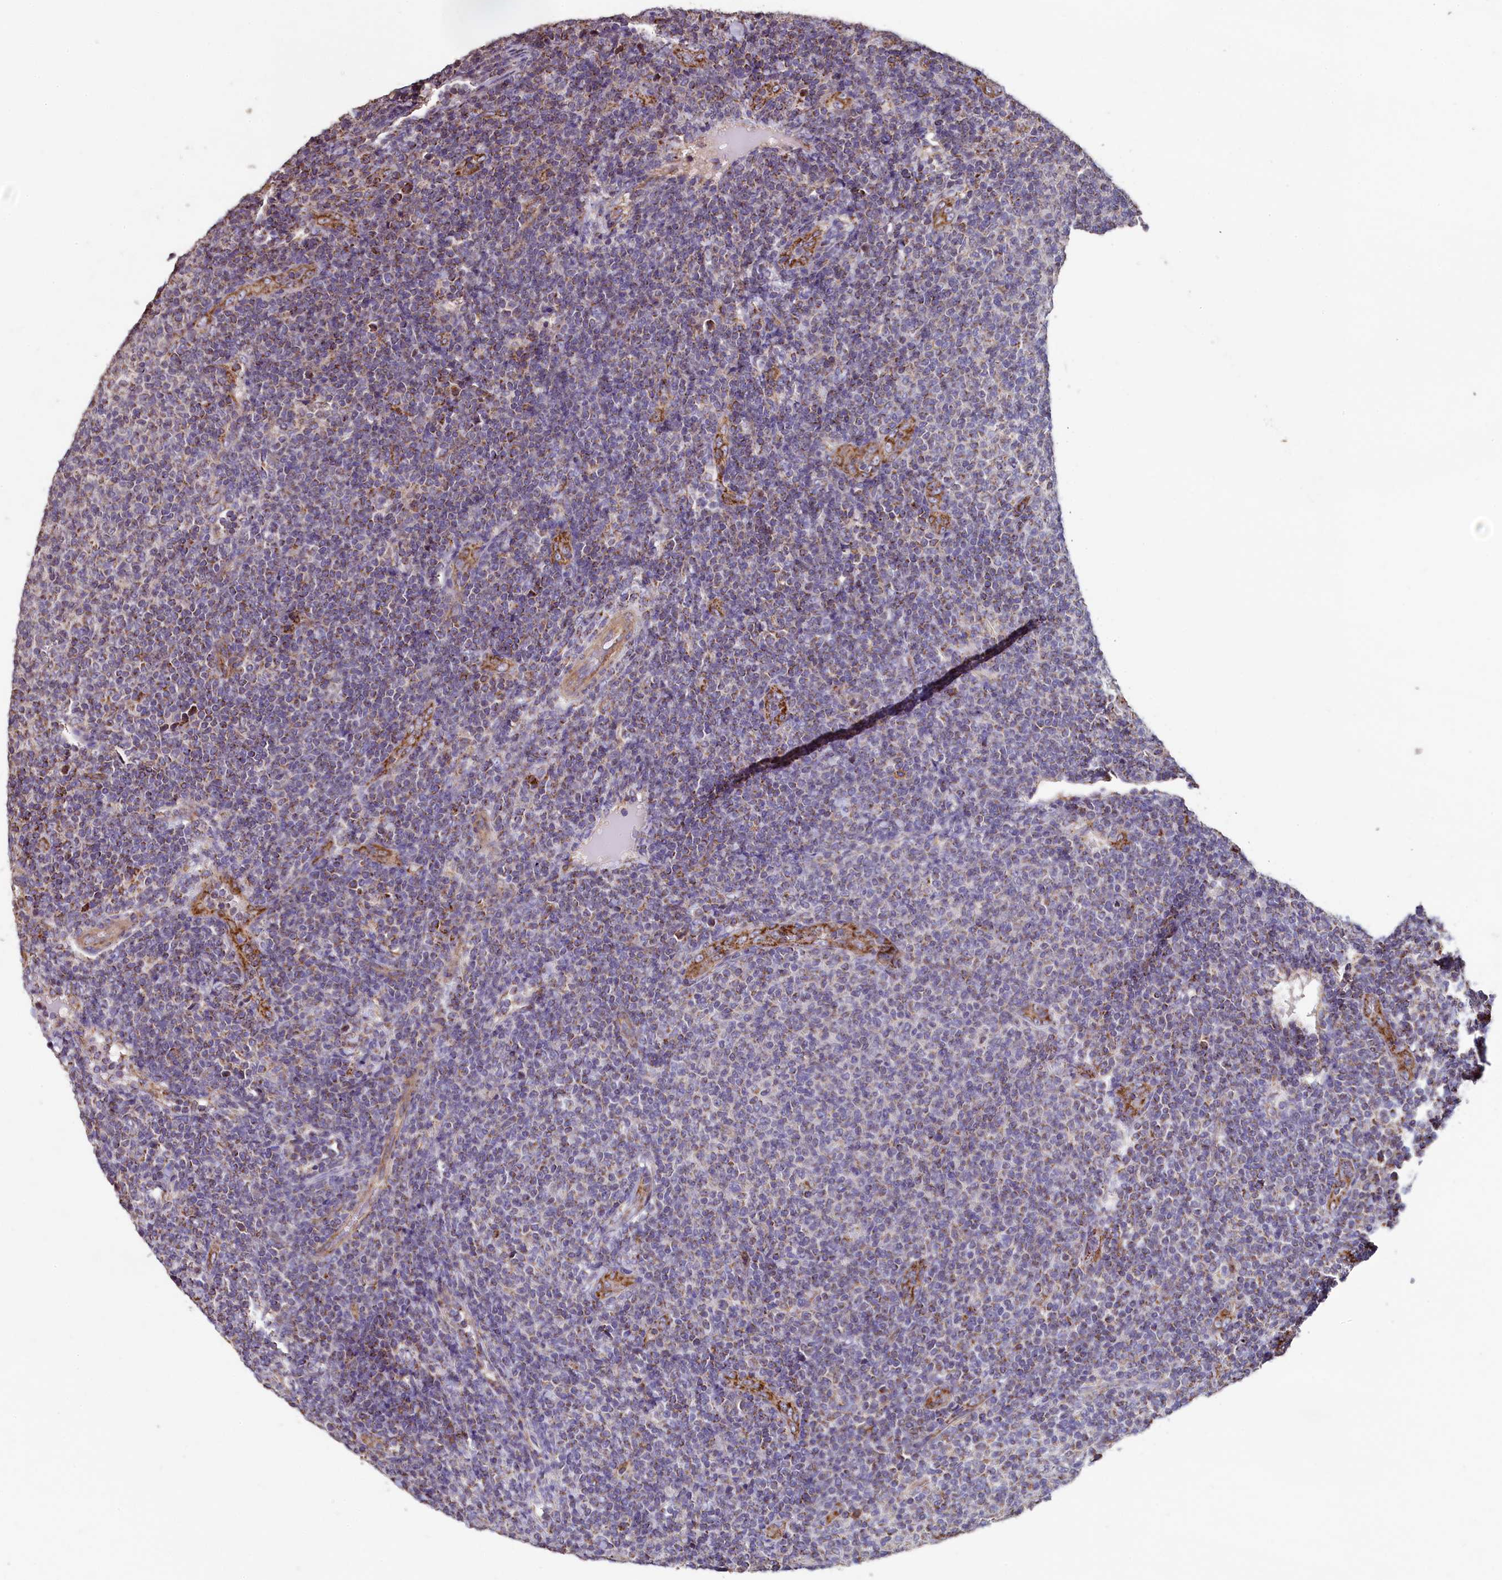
{"staining": {"intensity": "weak", "quantity": "25%-75%", "location": "cytoplasmic/membranous"}, "tissue": "lymphoma", "cell_type": "Tumor cells", "image_type": "cancer", "snomed": [{"axis": "morphology", "description": "Malignant lymphoma, non-Hodgkin's type, Low grade"}, {"axis": "topography", "description": "Lymph node"}], "caption": "High-magnification brightfield microscopy of malignant lymphoma, non-Hodgkin's type (low-grade) stained with DAB (brown) and counterstained with hematoxylin (blue). tumor cells exhibit weak cytoplasmic/membranous expression is seen in approximately25%-75% of cells.", "gene": "COQ9", "patient": {"sex": "male", "age": 66}}